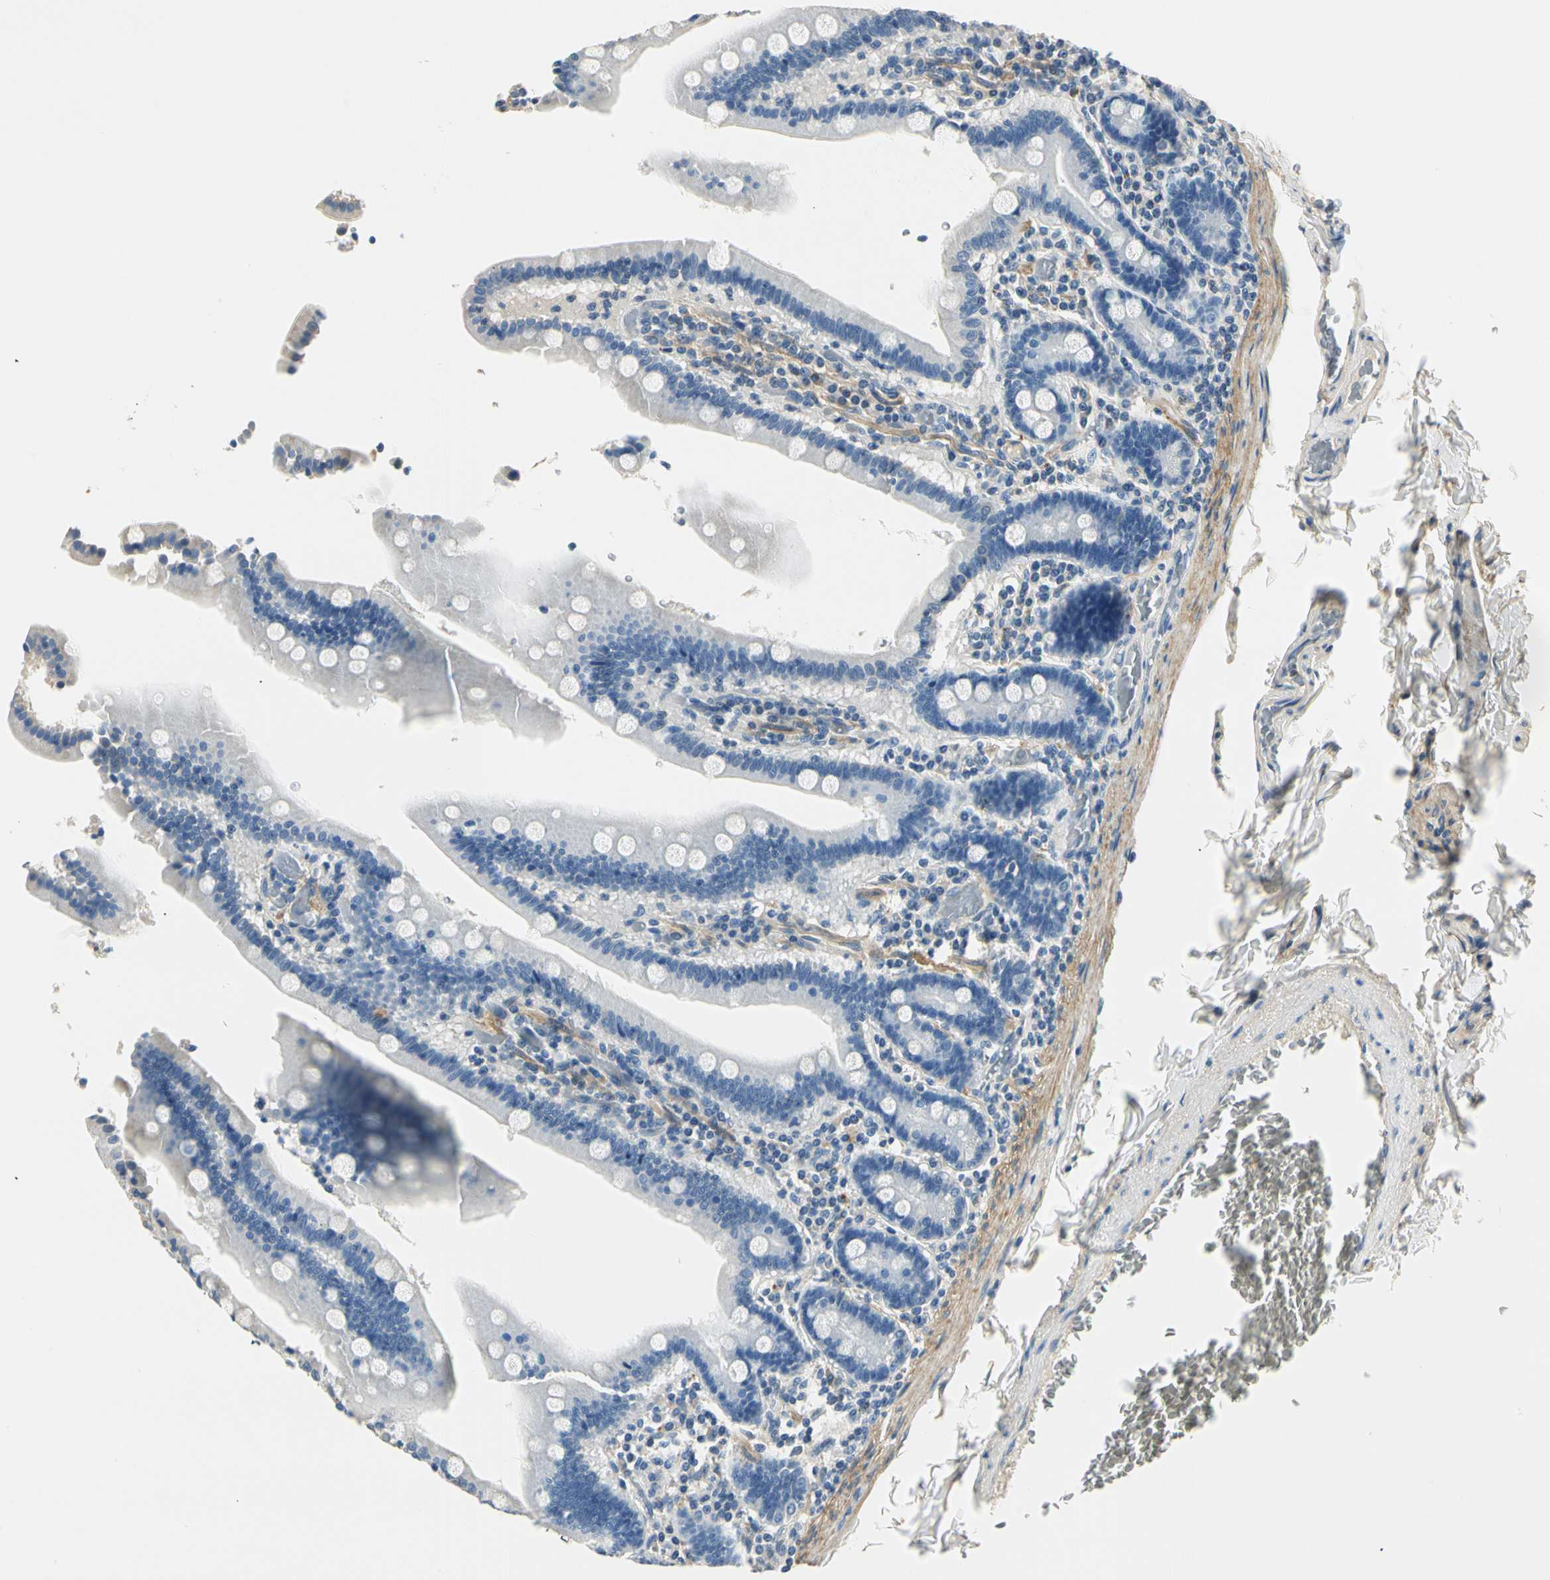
{"staining": {"intensity": "negative", "quantity": "none", "location": "none"}, "tissue": "duodenum", "cell_type": "Glandular cells", "image_type": "normal", "snomed": [{"axis": "morphology", "description": "Normal tissue, NOS"}, {"axis": "topography", "description": "Duodenum"}], "caption": "Glandular cells show no significant expression in unremarkable duodenum. Nuclei are stained in blue.", "gene": "TGFBR3", "patient": {"sex": "female", "age": 53}}